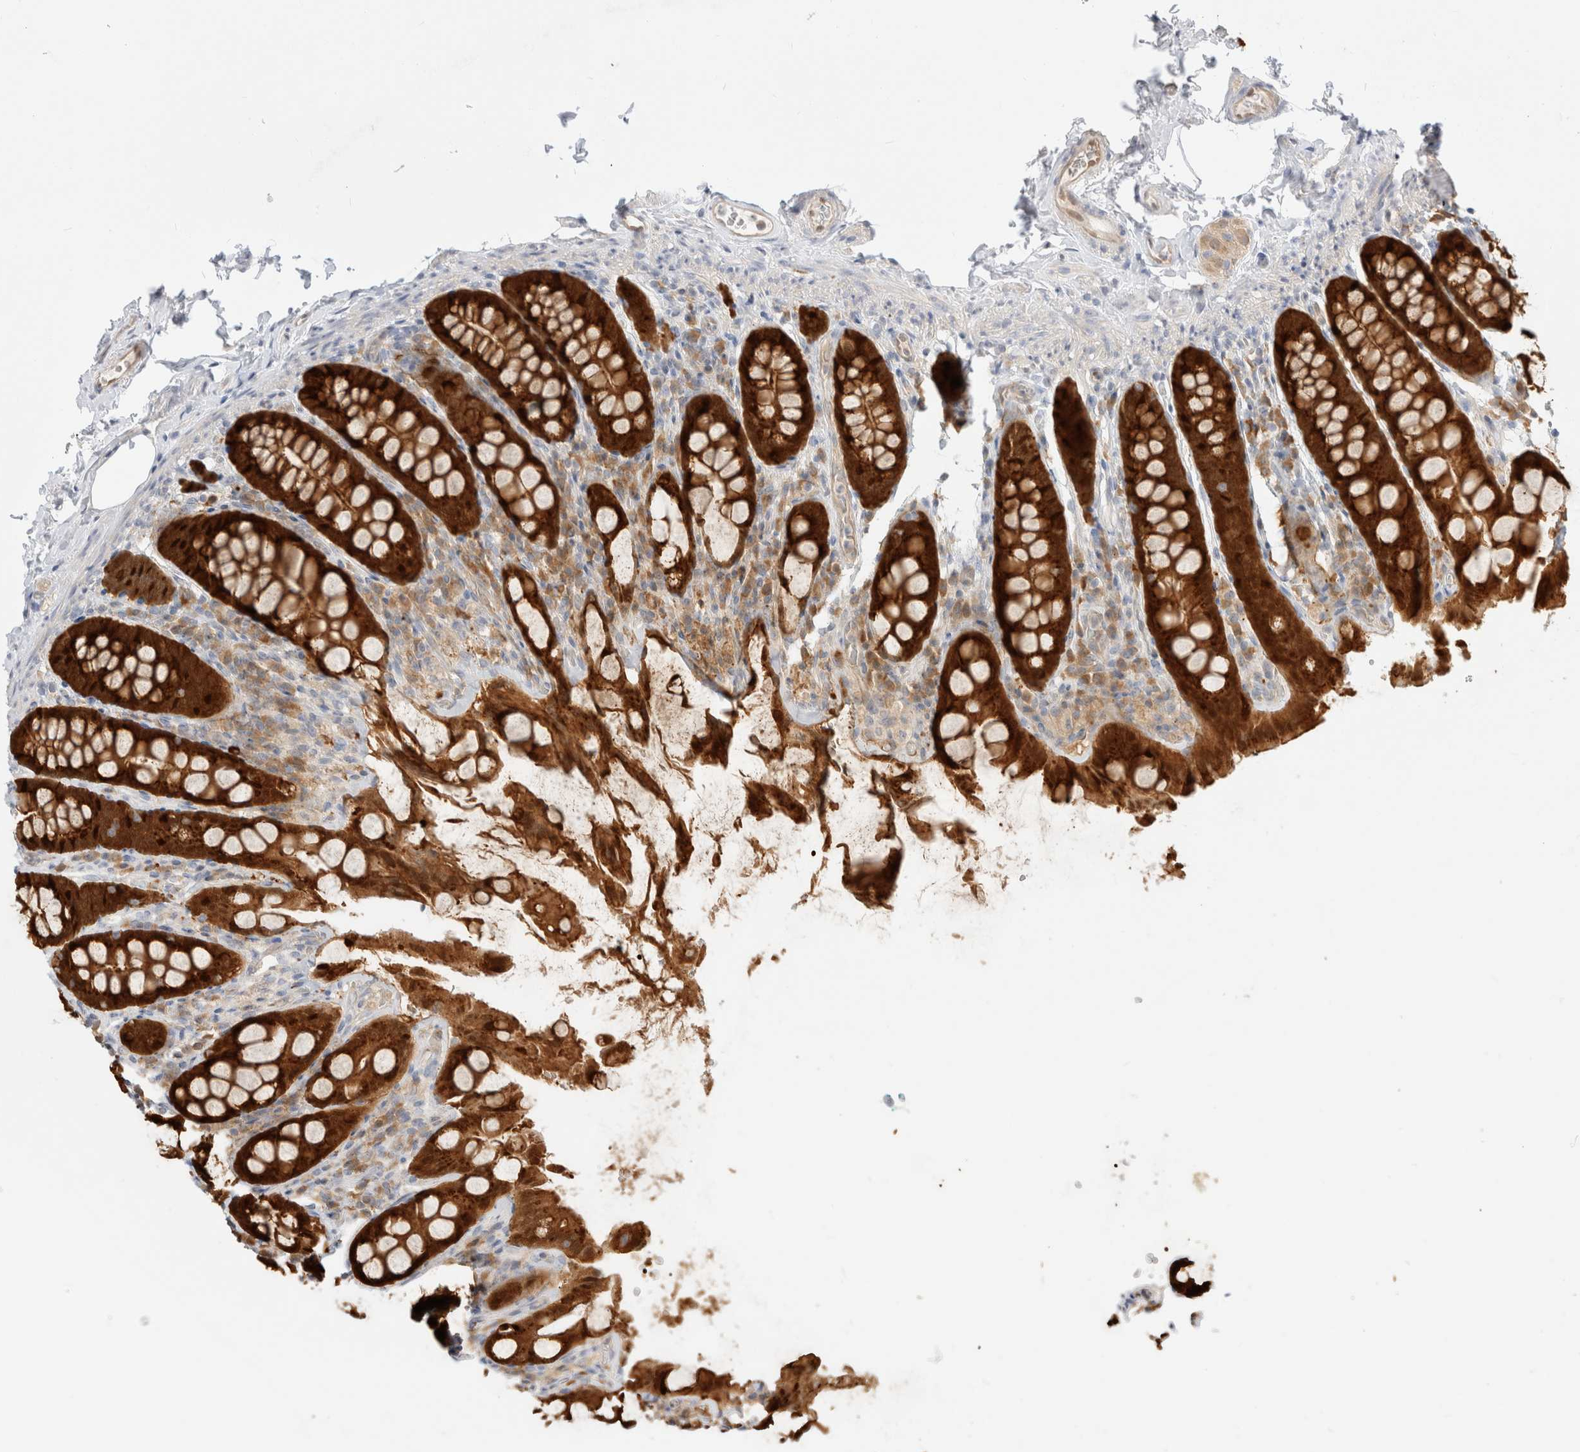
{"staining": {"intensity": "negative", "quantity": "none", "location": "none"}, "tissue": "colon", "cell_type": "Endothelial cells", "image_type": "normal", "snomed": [{"axis": "morphology", "description": "Normal tissue, NOS"}, {"axis": "topography", "description": "Colon"}, {"axis": "topography", "description": "Peripheral nerve tissue"}], "caption": "The IHC photomicrograph has no significant positivity in endothelial cells of colon. The staining was performed using DAB (3,3'-diaminobenzidine) to visualize the protein expression in brown, while the nuclei were stained in blue with hematoxylin (Magnification: 20x).", "gene": "EFCAB13", "patient": {"sex": "female", "age": 61}}